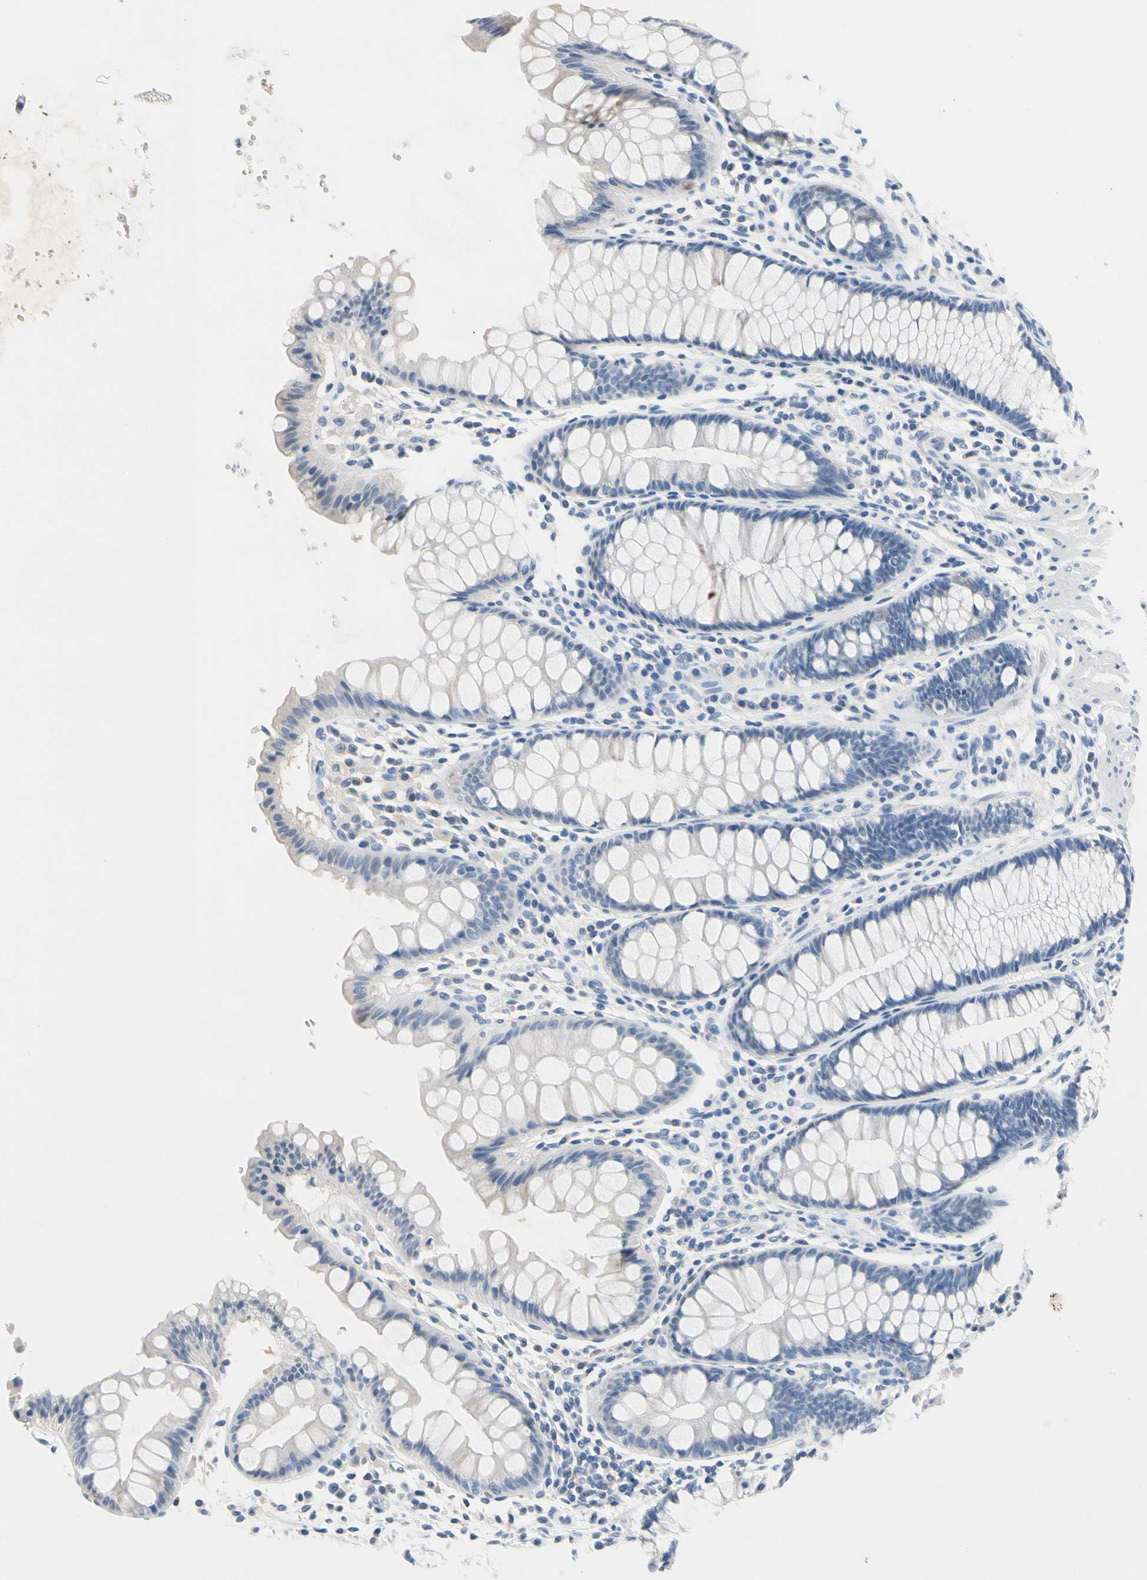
{"staining": {"intensity": "negative", "quantity": "none", "location": "none"}, "tissue": "rectum", "cell_type": "Glandular cells", "image_type": "normal", "snomed": [{"axis": "morphology", "description": "Normal tissue, NOS"}, {"axis": "topography", "description": "Rectum"}], "caption": "This is a micrograph of IHC staining of unremarkable rectum, which shows no staining in glandular cells.", "gene": "MARK1", "patient": {"sex": "male", "age": 77}}